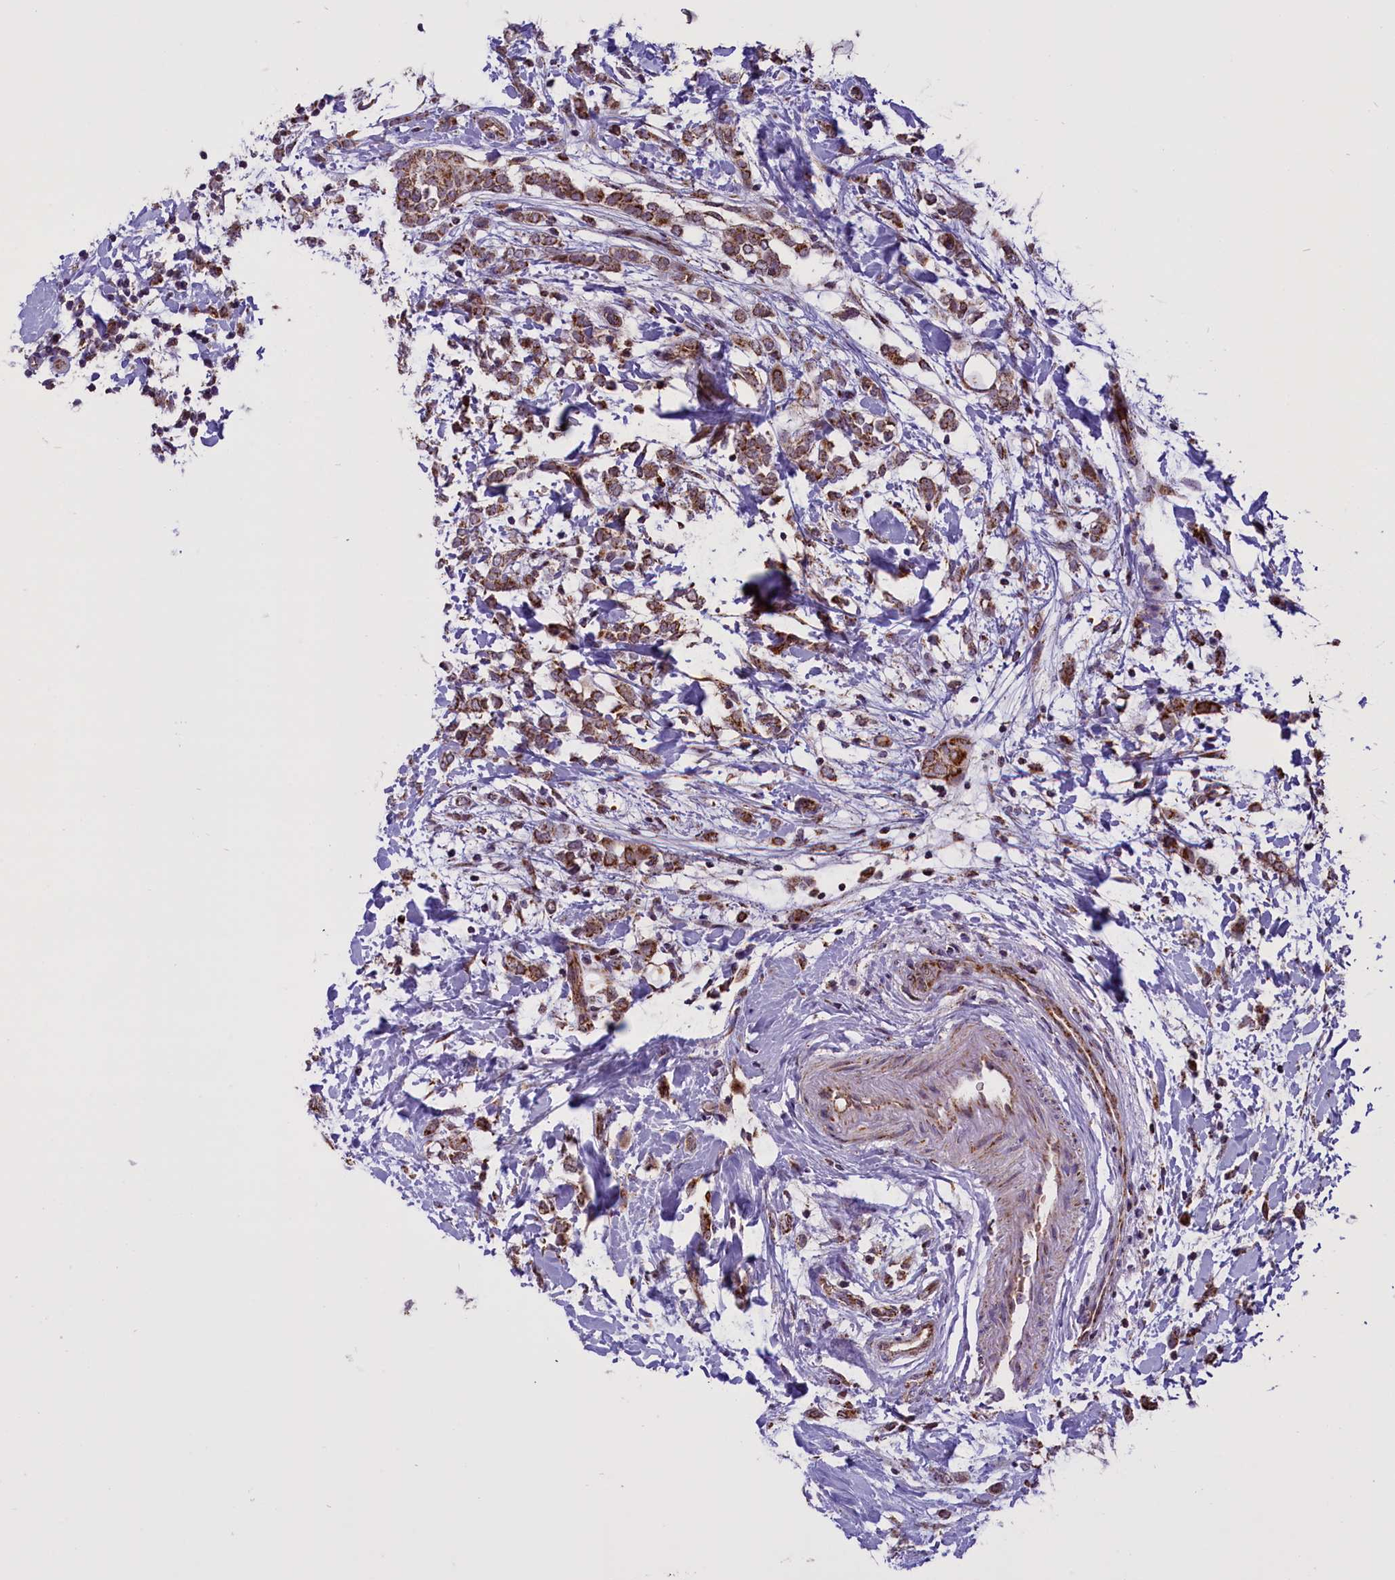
{"staining": {"intensity": "strong", "quantity": ">75%", "location": "cytoplasmic/membranous"}, "tissue": "breast cancer", "cell_type": "Tumor cells", "image_type": "cancer", "snomed": [{"axis": "morphology", "description": "Normal tissue, NOS"}, {"axis": "morphology", "description": "Lobular carcinoma"}, {"axis": "topography", "description": "Breast"}], "caption": "Protein staining of breast cancer (lobular carcinoma) tissue shows strong cytoplasmic/membranous positivity in about >75% of tumor cells. (Stains: DAB in brown, nuclei in blue, Microscopy: brightfield microscopy at high magnification).", "gene": "NDUFS5", "patient": {"sex": "female", "age": 47}}